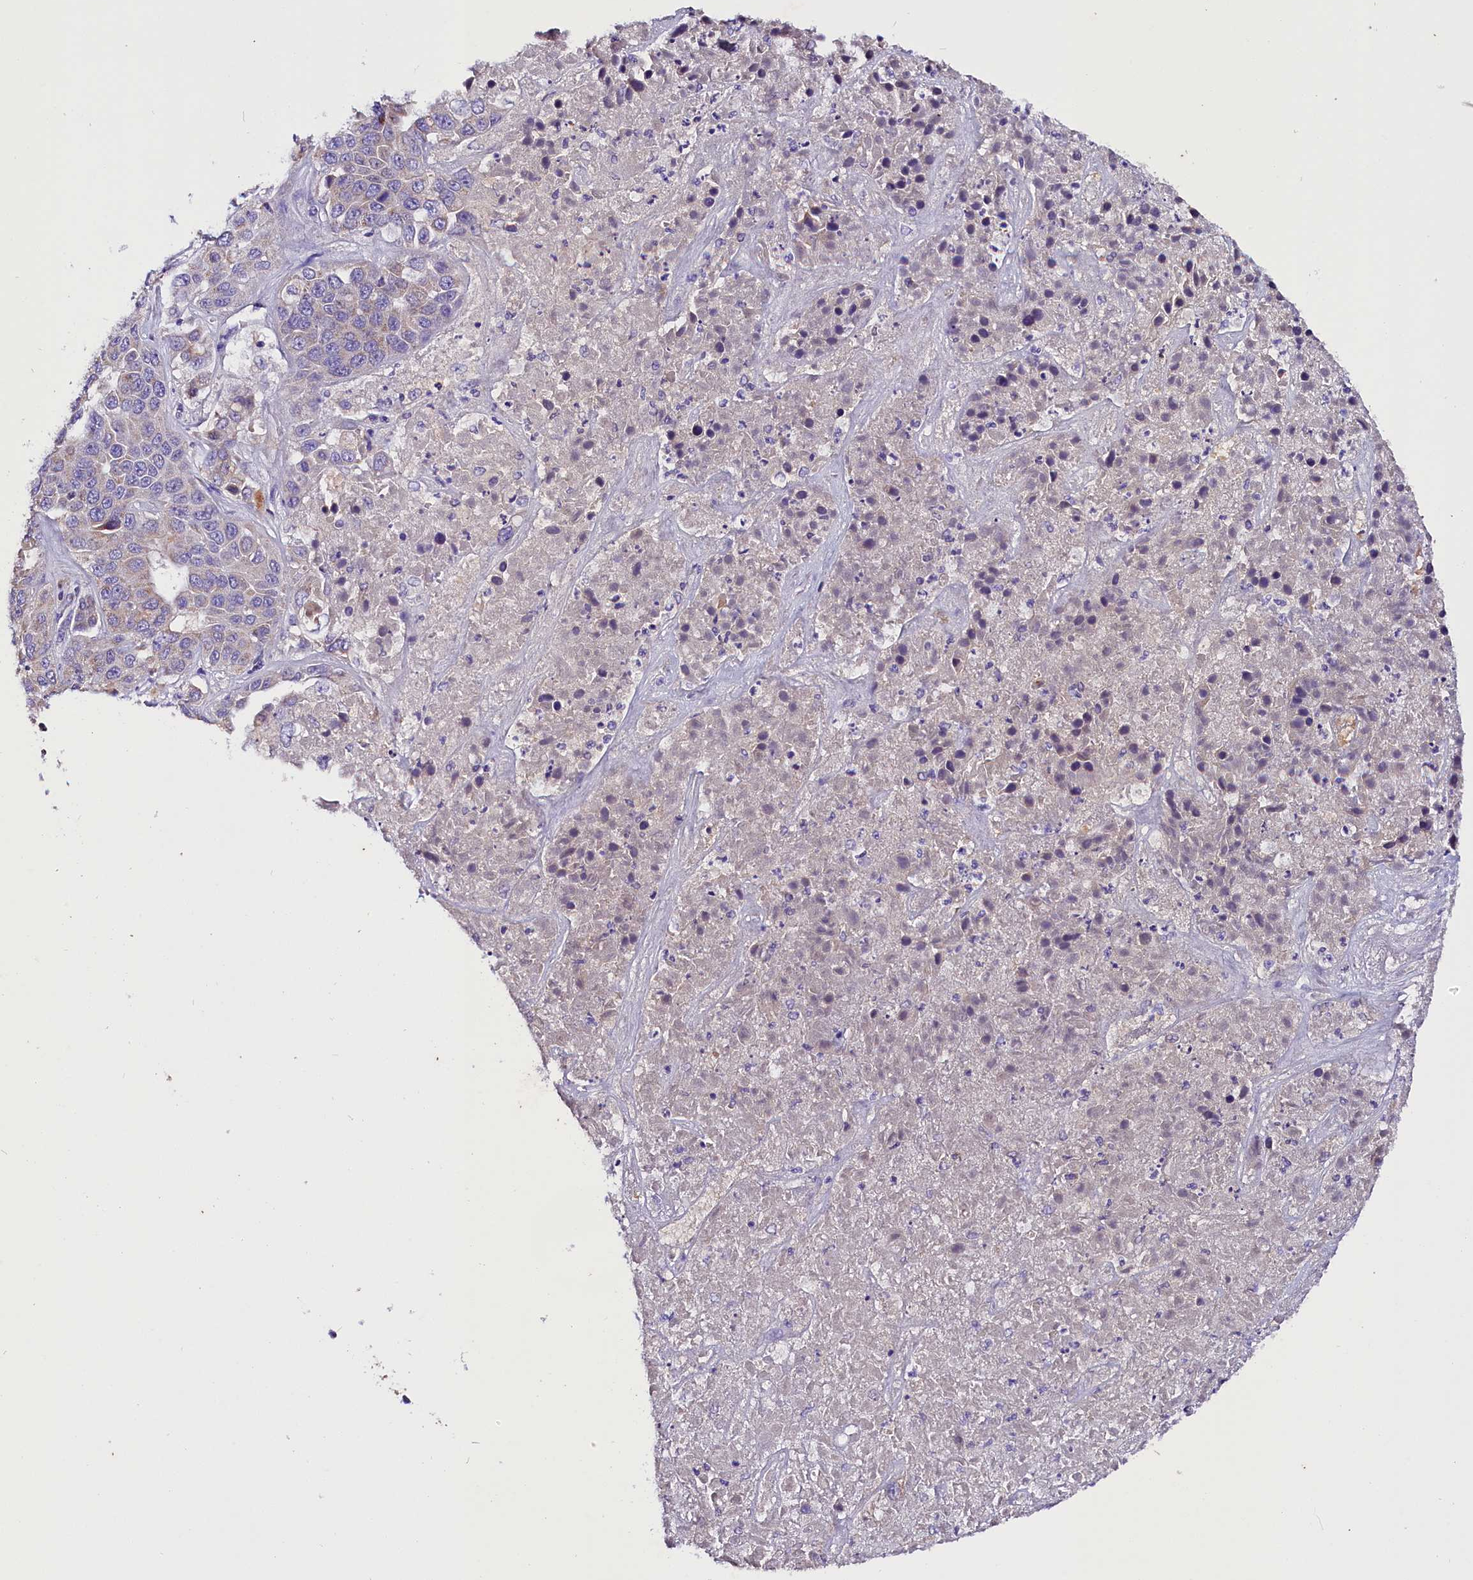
{"staining": {"intensity": "negative", "quantity": "none", "location": "none"}, "tissue": "liver cancer", "cell_type": "Tumor cells", "image_type": "cancer", "snomed": [{"axis": "morphology", "description": "Cholangiocarcinoma"}, {"axis": "topography", "description": "Liver"}], "caption": "Immunohistochemistry (IHC) image of human liver cancer (cholangiocarcinoma) stained for a protein (brown), which exhibits no positivity in tumor cells.", "gene": "SIX5", "patient": {"sex": "female", "age": 52}}